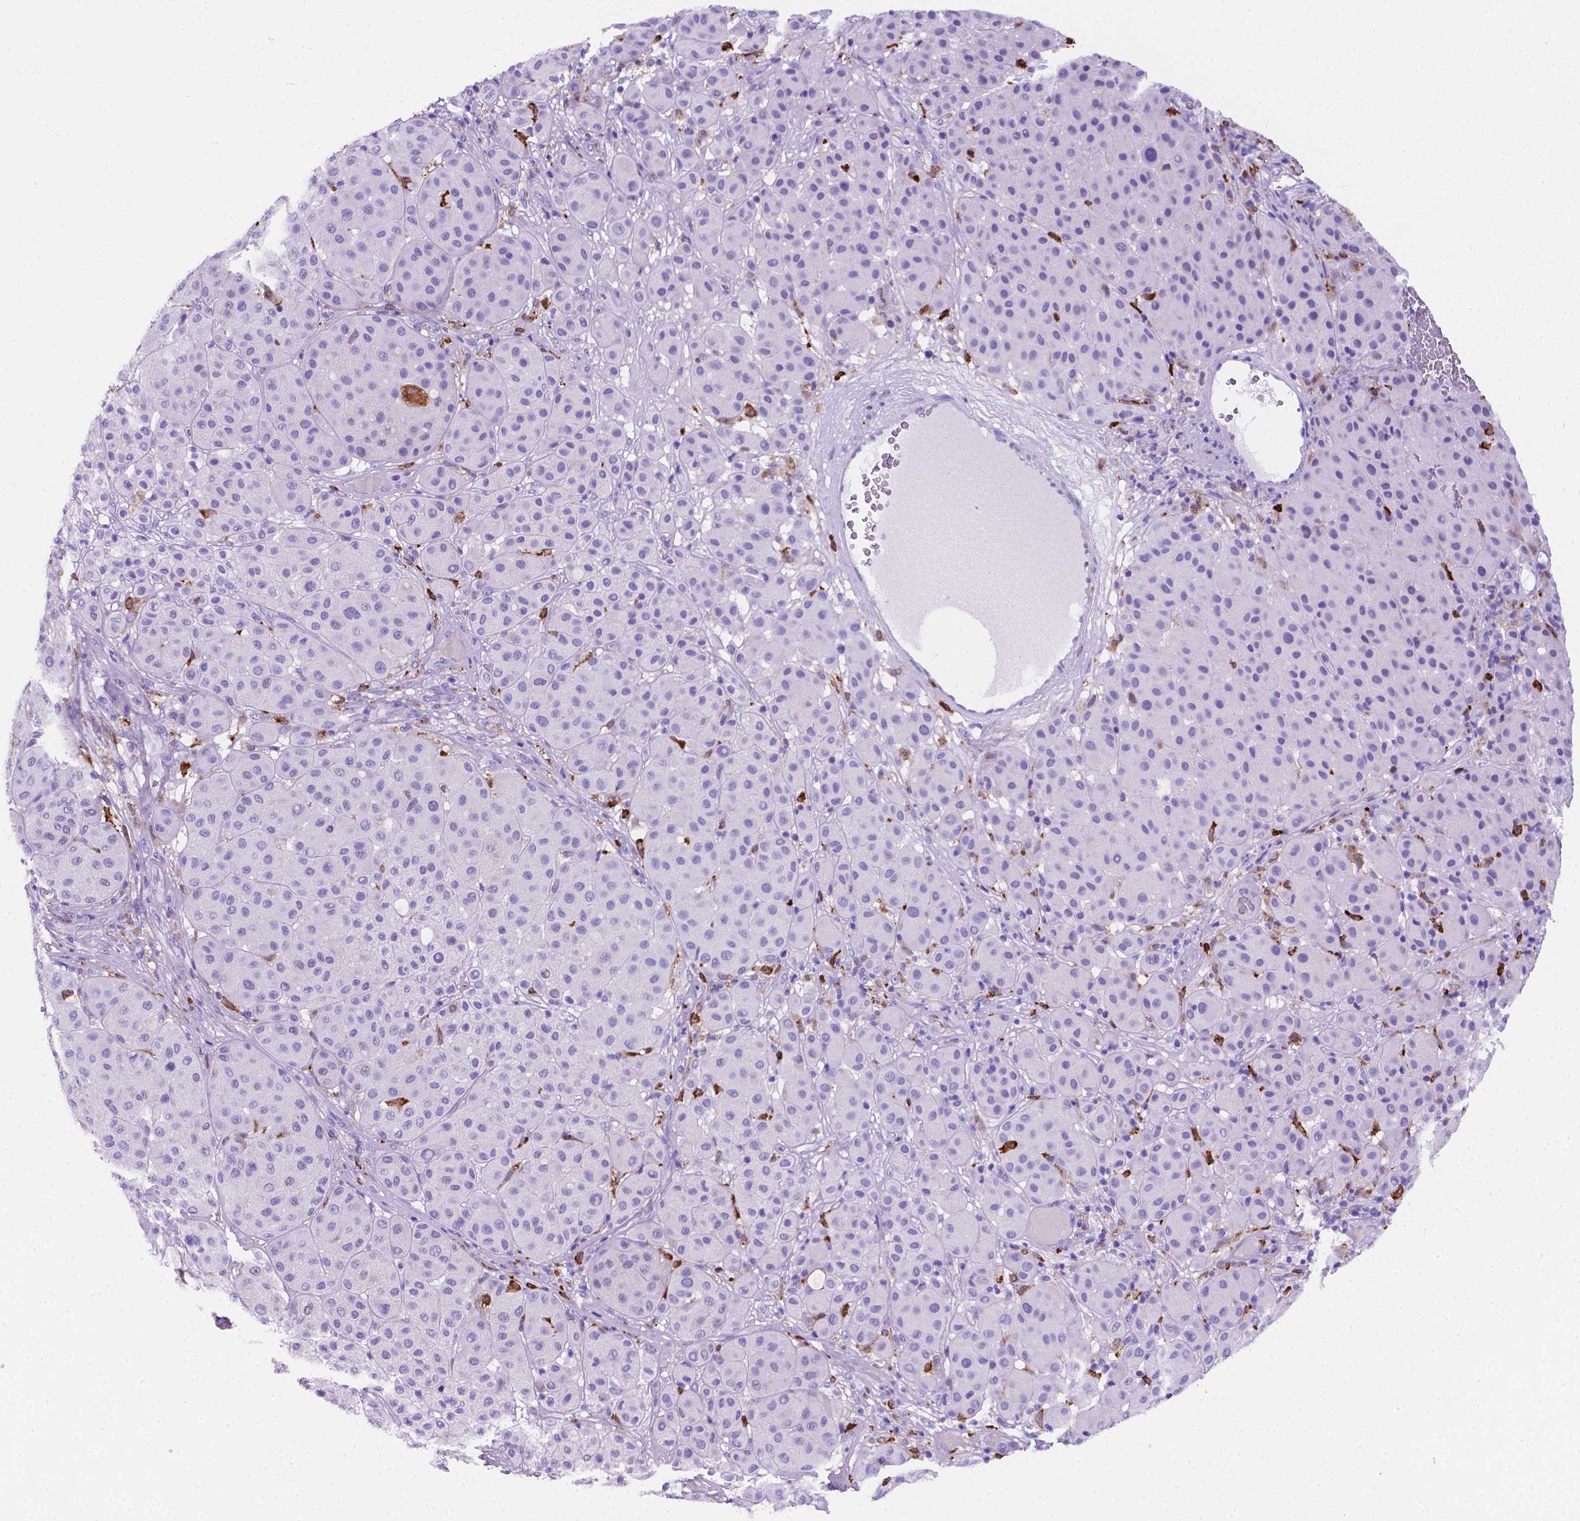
{"staining": {"intensity": "negative", "quantity": "none", "location": "none"}, "tissue": "melanoma", "cell_type": "Tumor cells", "image_type": "cancer", "snomed": [{"axis": "morphology", "description": "Malignant melanoma, Metastatic site"}, {"axis": "topography", "description": "Smooth muscle"}], "caption": "High magnification brightfield microscopy of malignant melanoma (metastatic site) stained with DAB (3,3'-diaminobenzidine) (brown) and counterstained with hematoxylin (blue): tumor cells show no significant staining. (DAB (3,3'-diaminobenzidine) immunohistochemistry with hematoxylin counter stain).", "gene": "MACF1", "patient": {"sex": "male", "age": 41}}